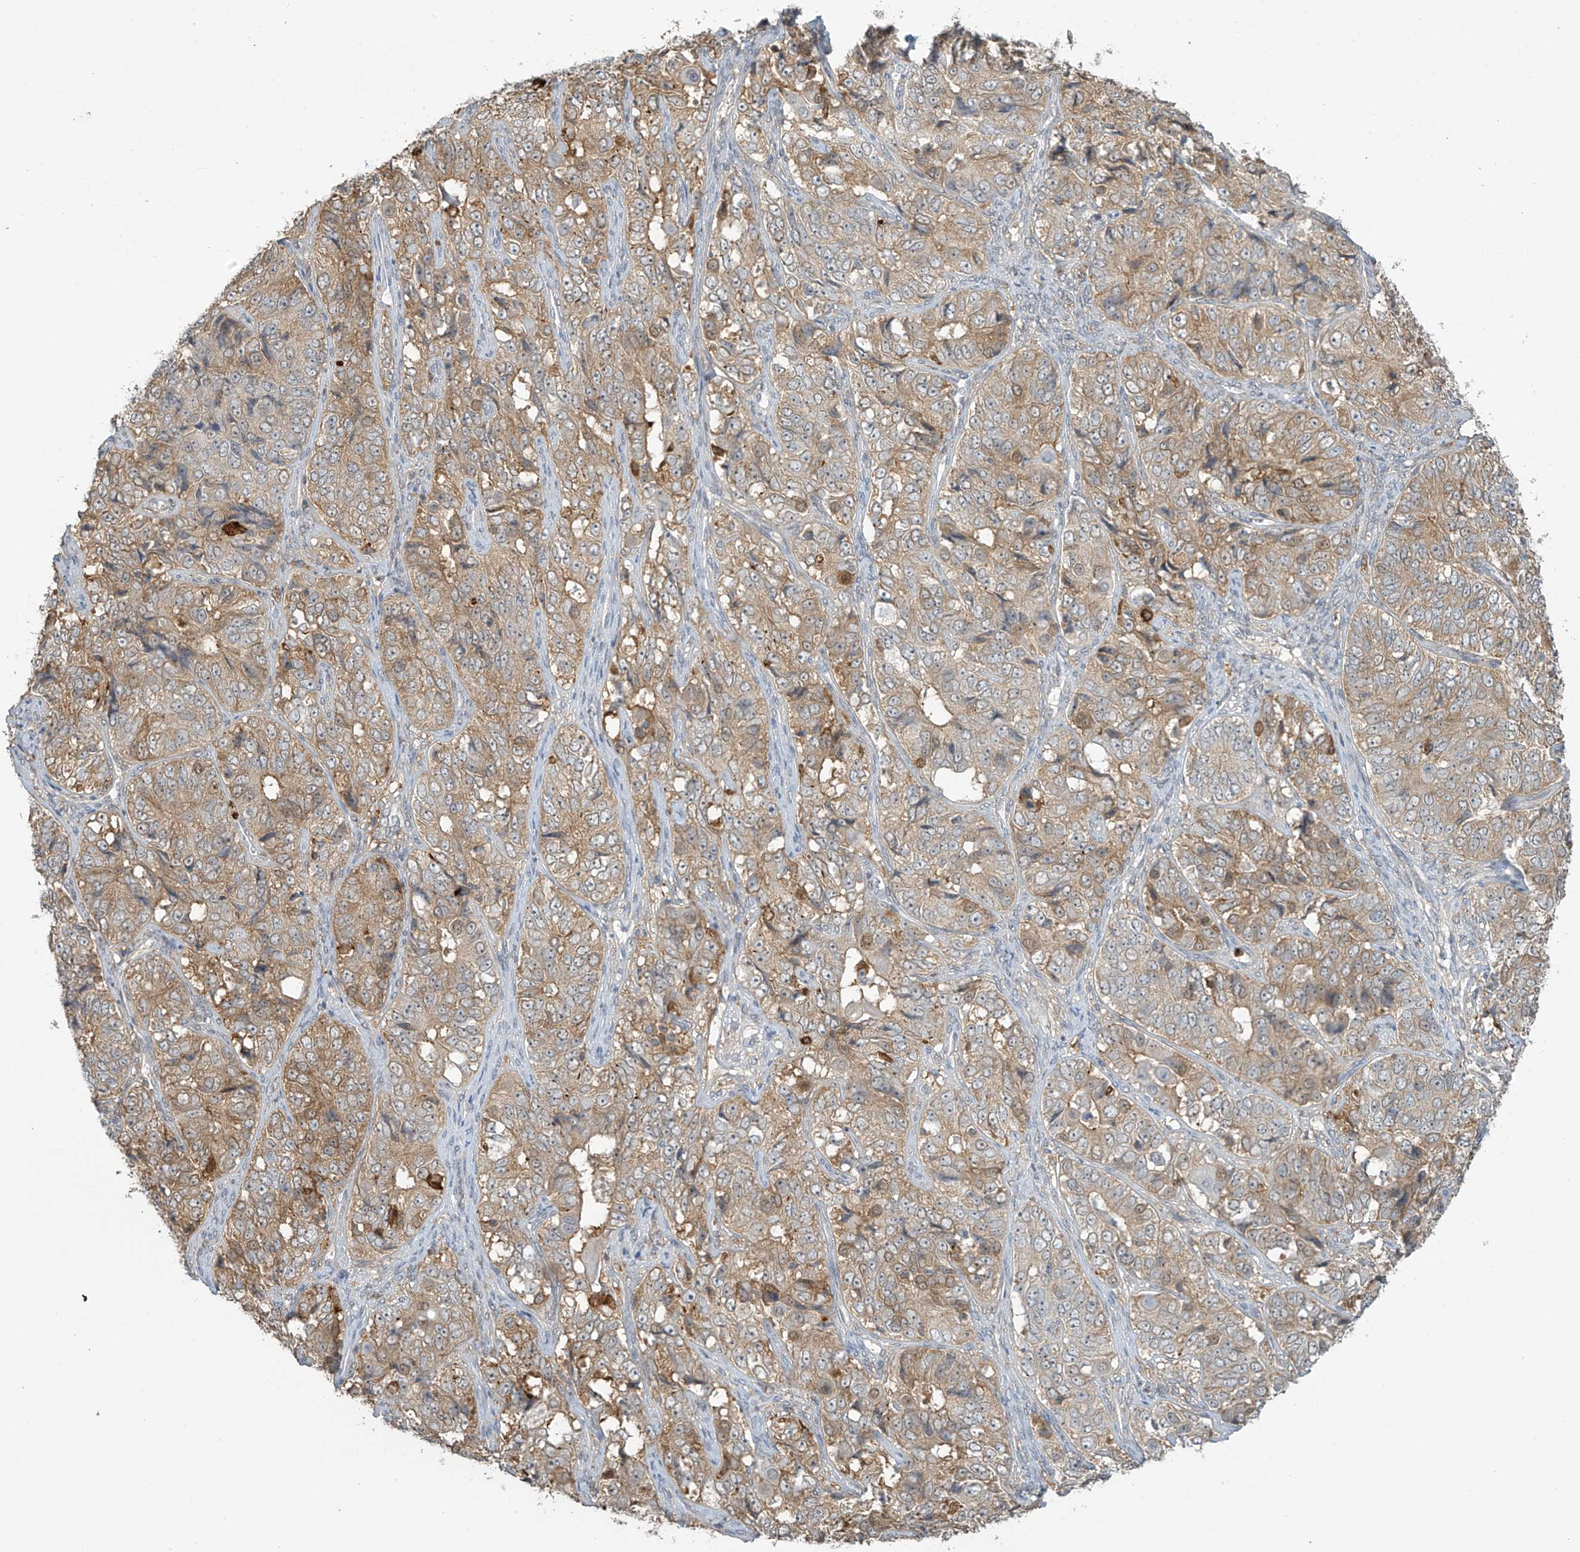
{"staining": {"intensity": "weak", "quantity": ">75%", "location": "cytoplasmic/membranous"}, "tissue": "ovarian cancer", "cell_type": "Tumor cells", "image_type": "cancer", "snomed": [{"axis": "morphology", "description": "Carcinoma, endometroid"}, {"axis": "topography", "description": "Ovary"}], "caption": "Immunohistochemistry (IHC) photomicrograph of ovarian cancer stained for a protein (brown), which displays low levels of weak cytoplasmic/membranous staining in about >75% of tumor cells.", "gene": "TAGAP", "patient": {"sex": "female", "age": 51}}